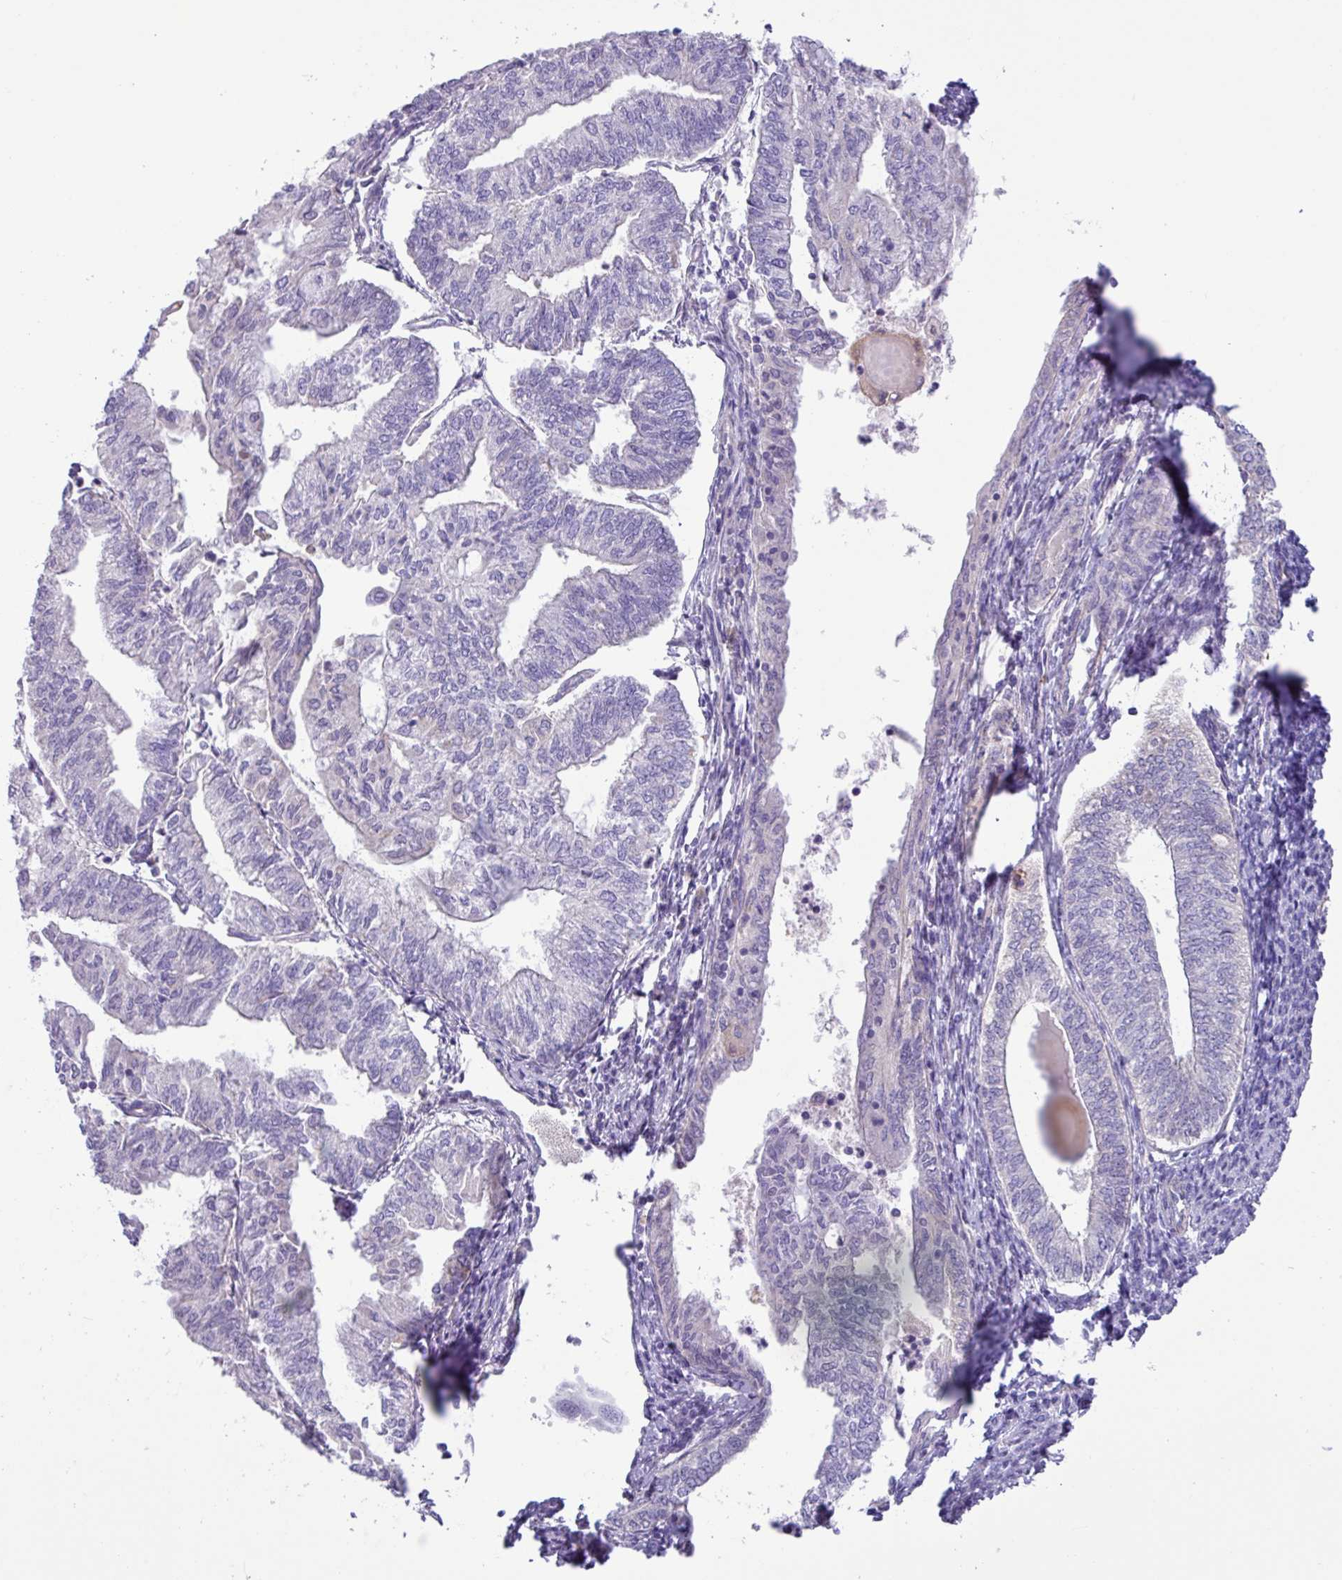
{"staining": {"intensity": "negative", "quantity": "none", "location": "none"}, "tissue": "smooth muscle", "cell_type": "Smooth muscle cells", "image_type": "normal", "snomed": [{"axis": "morphology", "description": "Normal tissue, NOS"}, {"axis": "topography", "description": "Smooth muscle"}, {"axis": "topography", "description": "Fallopian tube"}], "caption": "DAB immunohistochemical staining of unremarkable human smooth muscle displays no significant positivity in smooth muscle cells. Nuclei are stained in blue.", "gene": "MRM2", "patient": {"sex": "female", "age": 59}}